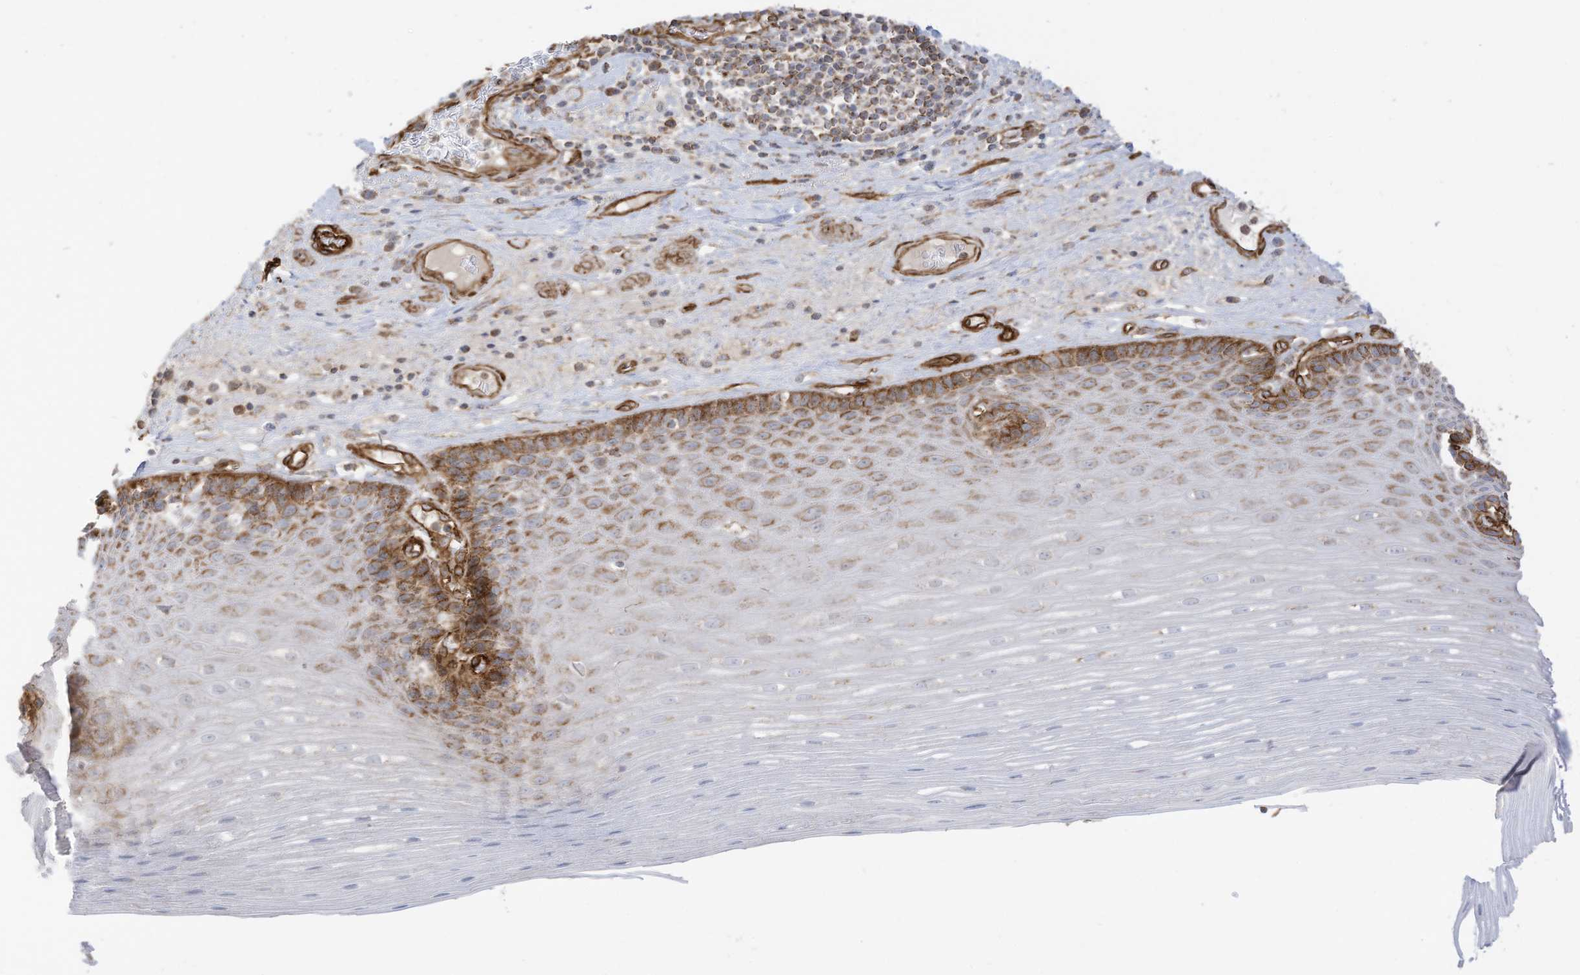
{"staining": {"intensity": "moderate", "quantity": "25%-75%", "location": "cytoplasmic/membranous"}, "tissue": "esophagus", "cell_type": "Squamous epithelial cells", "image_type": "normal", "snomed": [{"axis": "morphology", "description": "Normal tissue, NOS"}, {"axis": "topography", "description": "Esophagus"}], "caption": "Immunohistochemical staining of unremarkable human esophagus demonstrates medium levels of moderate cytoplasmic/membranous positivity in about 25%-75% of squamous epithelial cells. (Brightfield microscopy of DAB IHC at high magnification).", "gene": "ABCB7", "patient": {"sex": "male", "age": 62}}